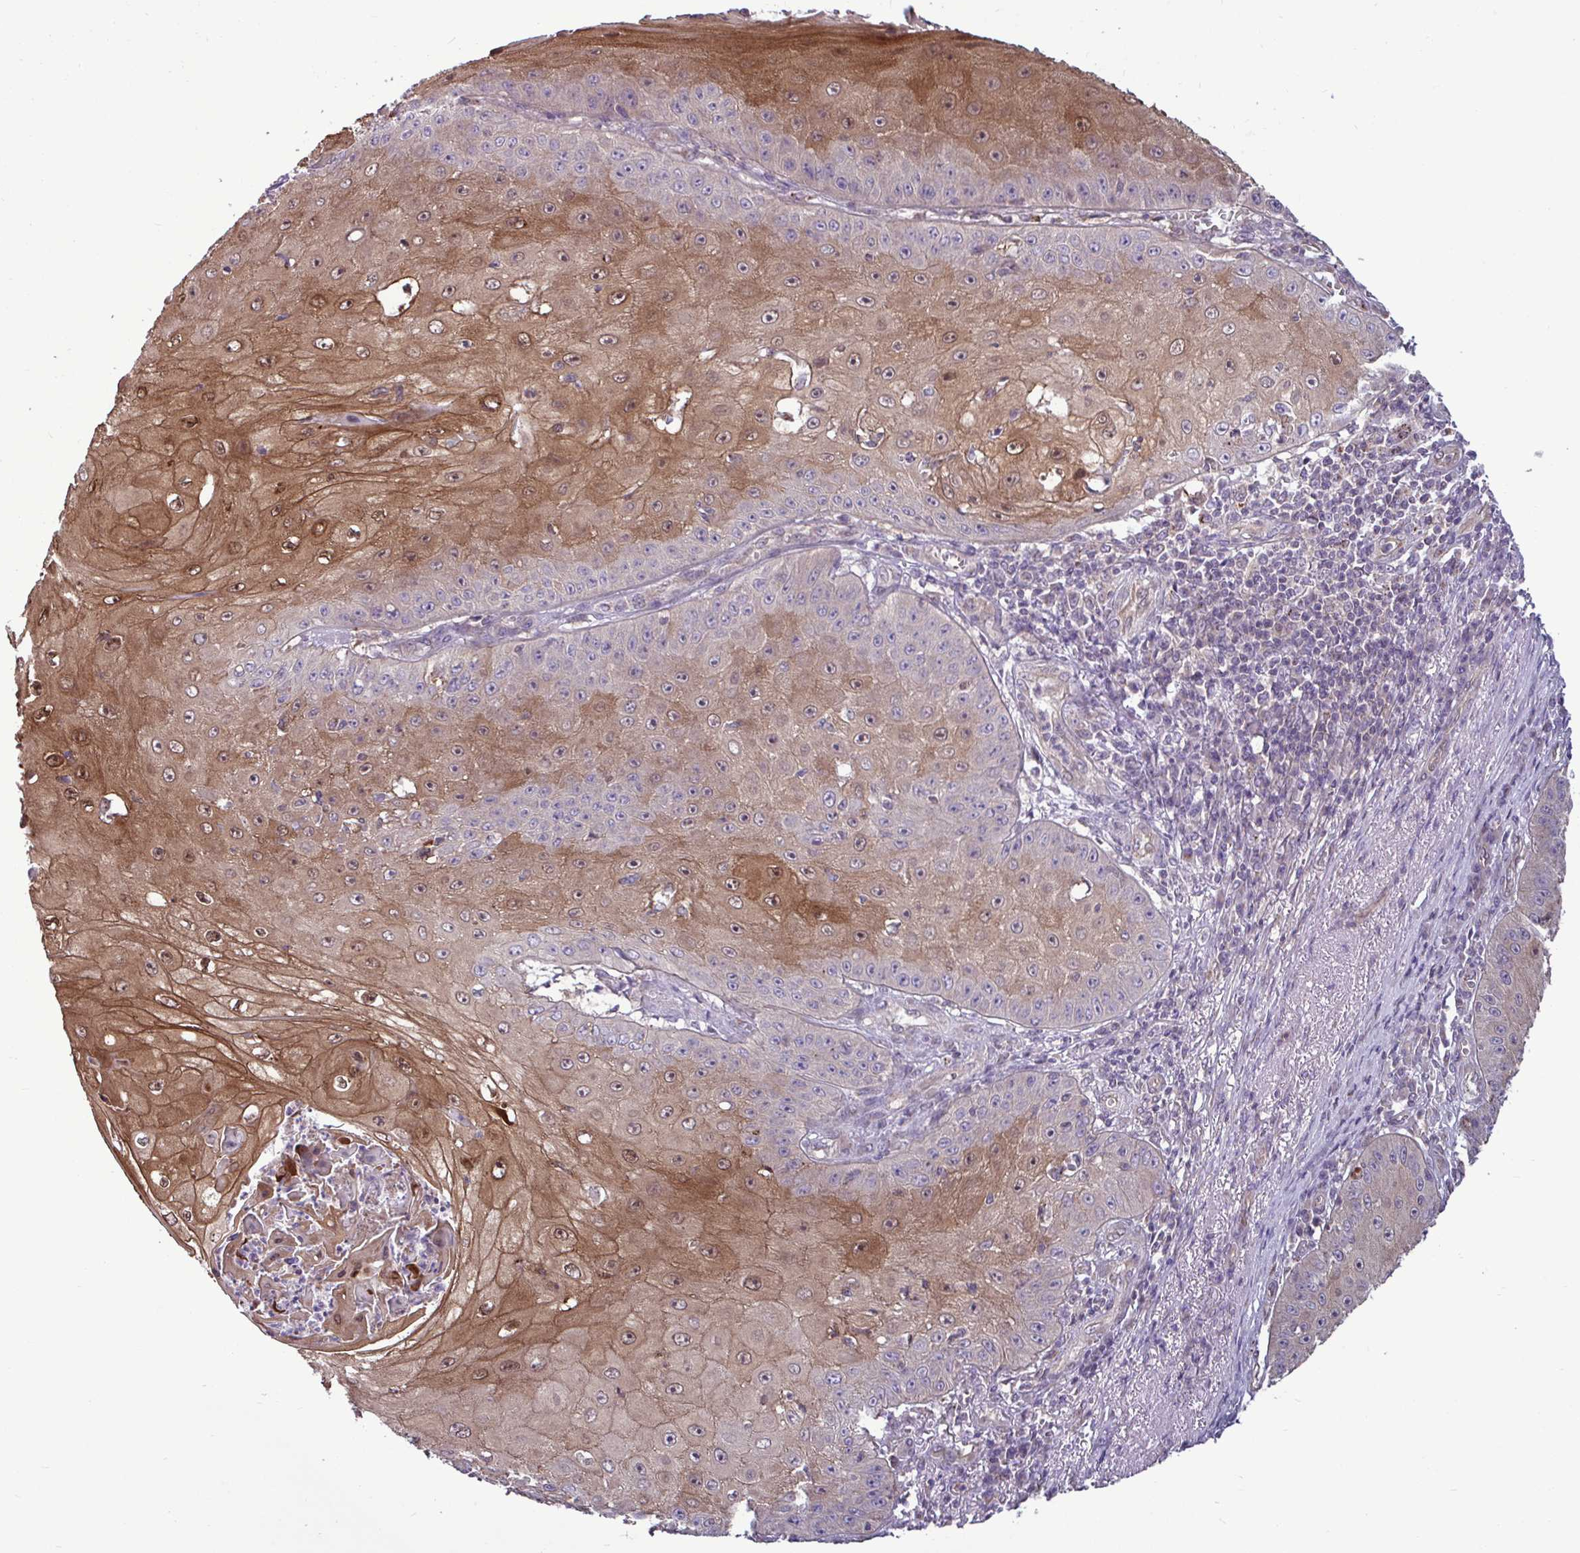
{"staining": {"intensity": "moderate", "quantity": "25%-75%", "location": "cytoplasmic/membranous,nuclear"}, "tissue": "skin cancer", "cell_type": "Tumor cells", "image_type": "cancer", "snomed": [{"axis": "morphology", "description": "Squamous cell carcinoma, NOS"}, {"axis": "topography", "description": "Skin"}], "caption": "Tumor cells exhibit moderate cytoplasmic/membranous and nuclear positivity in approximately 25%-75% of cells in squamous cell carcinoma (skin). The staining is performed using DAB (3,3'-diaminobenzidine) brown chromogen to label protein expression. The nuclei are counter-stained blue using hematoxylin.", "gene": "GLTP", "patient": {"sex": "male", "age": 70}}